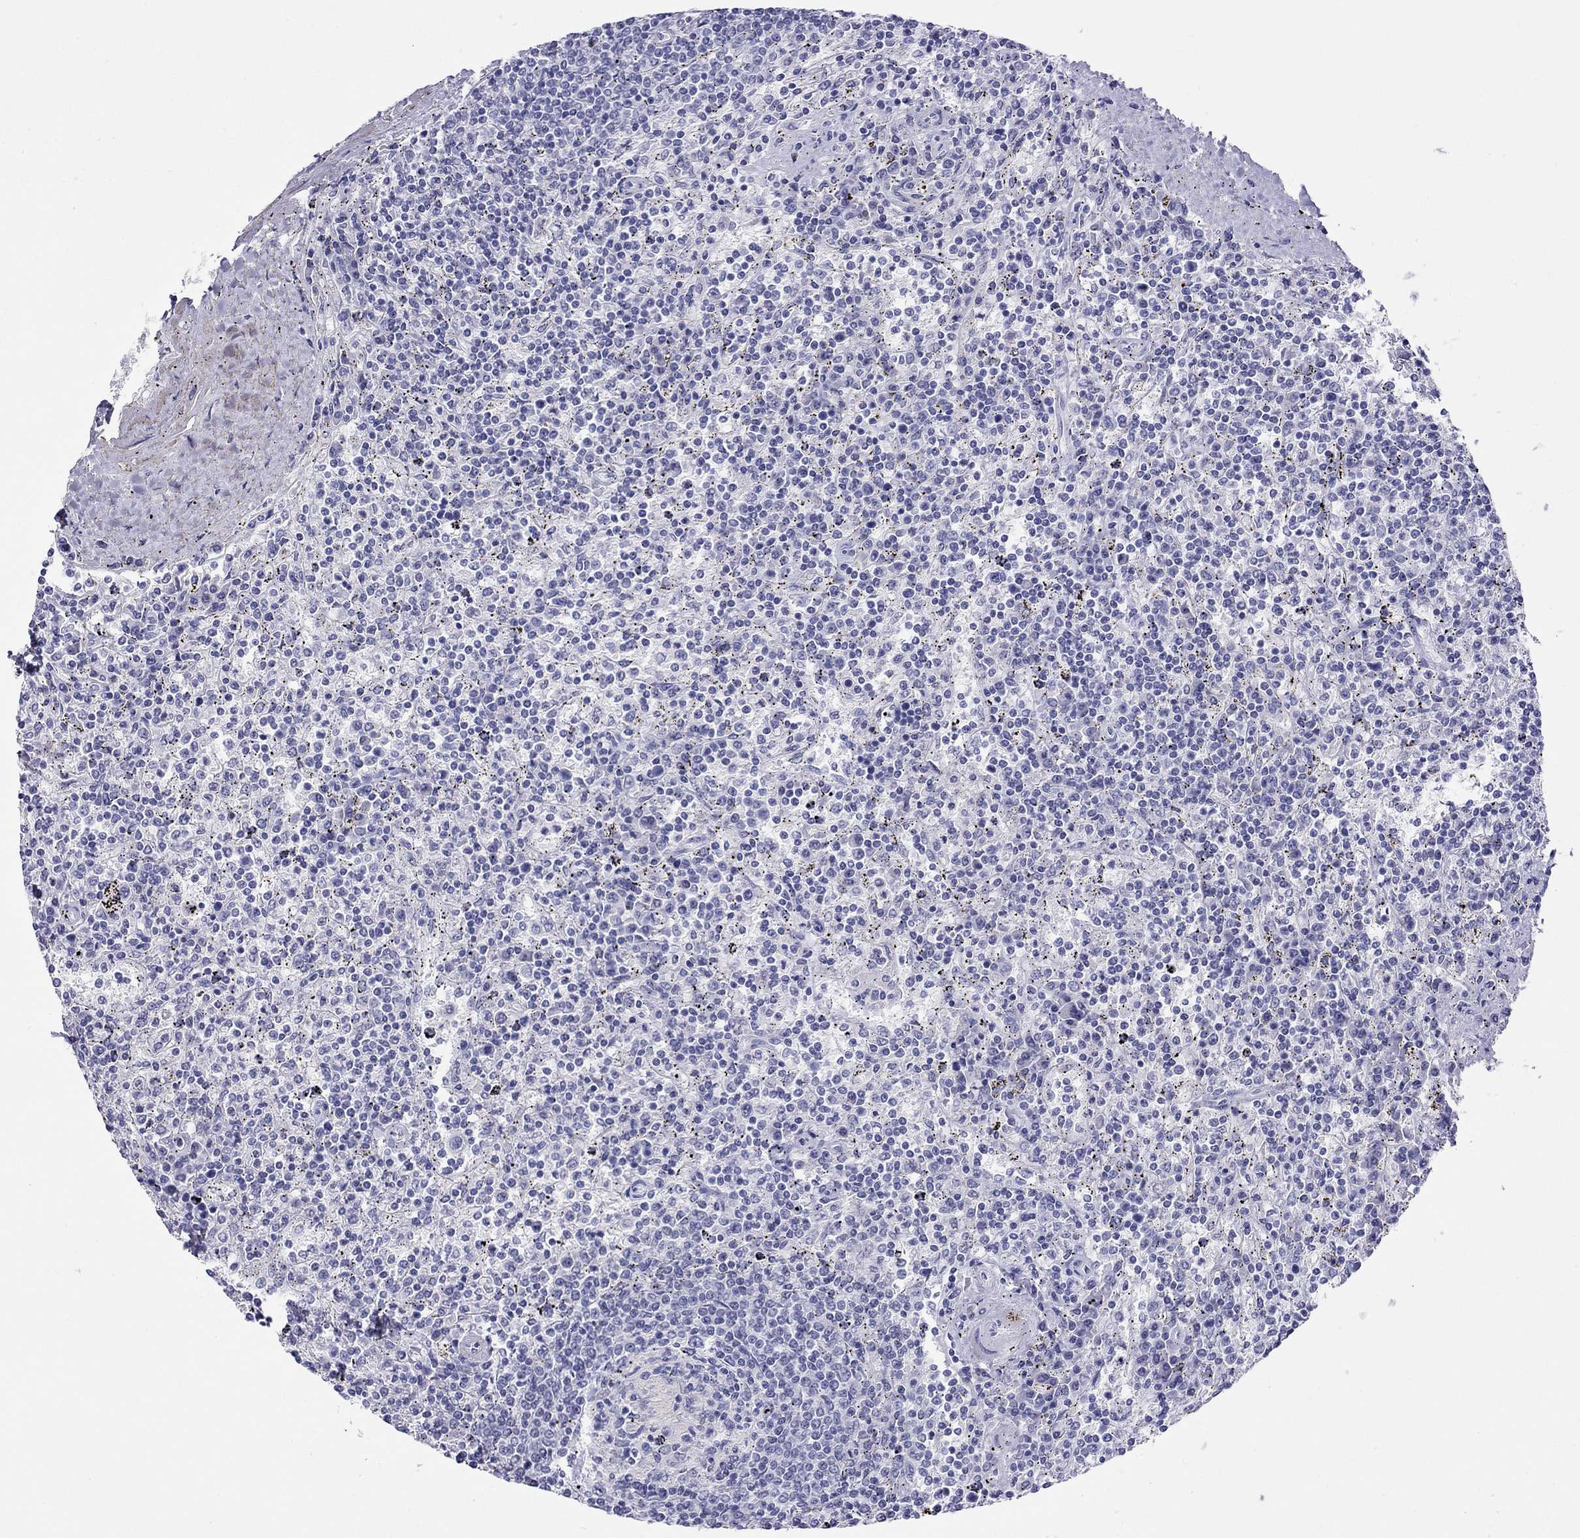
{"staining": {"intensity": "negative", "quantity": "none", "location": "none"}, "tissue": "lymphoma", "cell_type": "Tumor cells", "image_type": "cancer", "snomed": [{"axis": "morphology", "description": "Malignant lymphoma, non-Hodgkin's type, Low grade"}, {"axis": "topography", "description": "Spleen"}], "caption": "DAB (3,3'-diaminobenzidine) immunohistochemical staining of malignant lymphoma, non-Hodgkin's type (low-grade) shows no significant positivity in tumor cells.", "gene": "MYMX", "patient": {"sex": "male", "age": 62}}